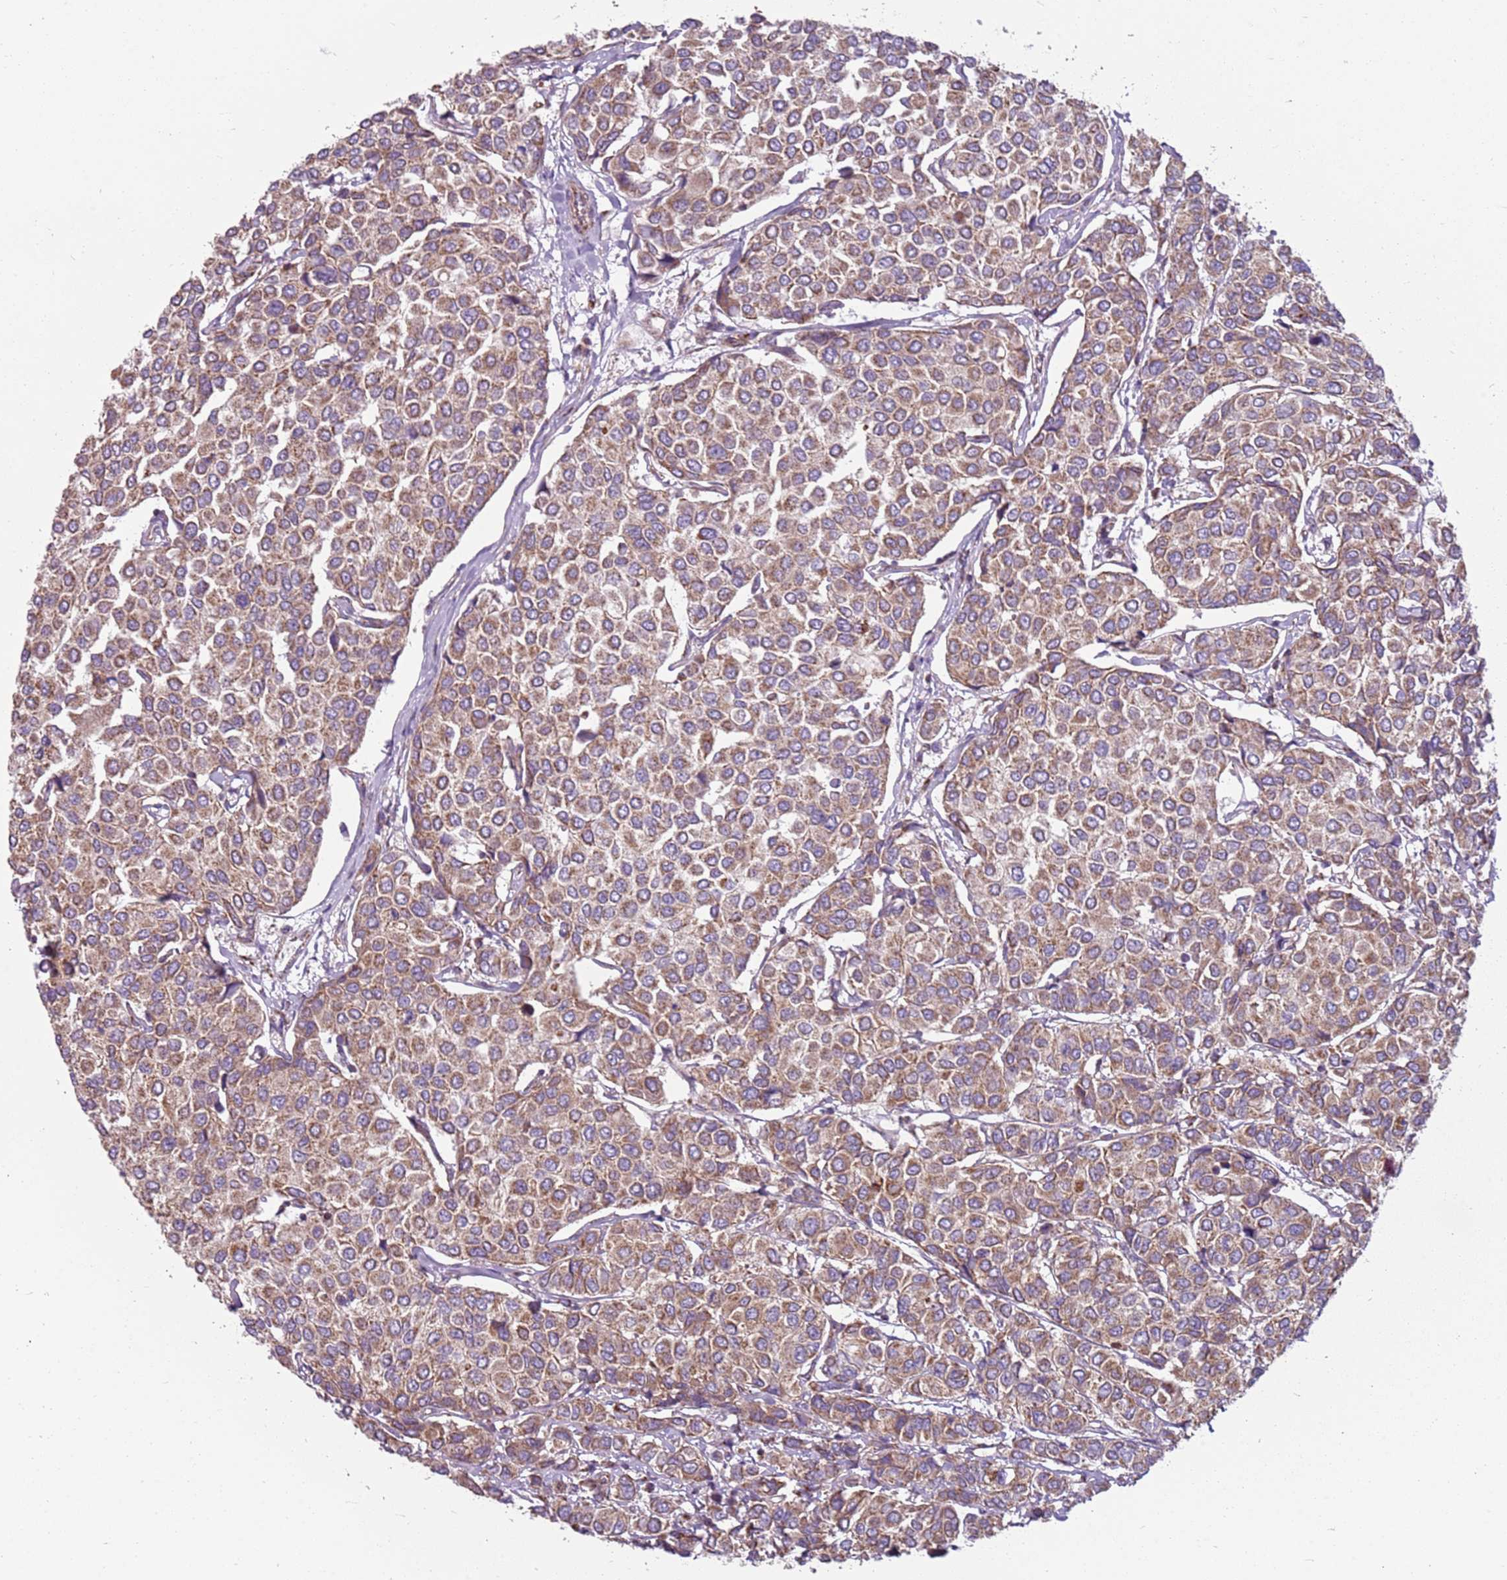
{"staining": {"intensity": "moderate", "quantity": "25%-75%", "location": "cytoplasmic/membranous"}, "tissue": "breast cancer", "cell_type": "Tumor cells", "image_type": "cancer", "snomed": [{"axis": "morphology", "description": "Duct carcinoma"}, {"axis": "topography", "description": "Breast"}], "caption": "Brown immunohistochemical staining in intraductal carcinoma (breast) displays moderate cytoplasmic/membranous expression in about 25%-75% of tumor cells. (Stains: DAB (3,3'-diaminobenzidine) in brown, nuclei in blue, Microscopy: brightfield microscopy at high magnification).", "gene": "TMEM200C", "patient": {"sex": "female", "age": 55}}